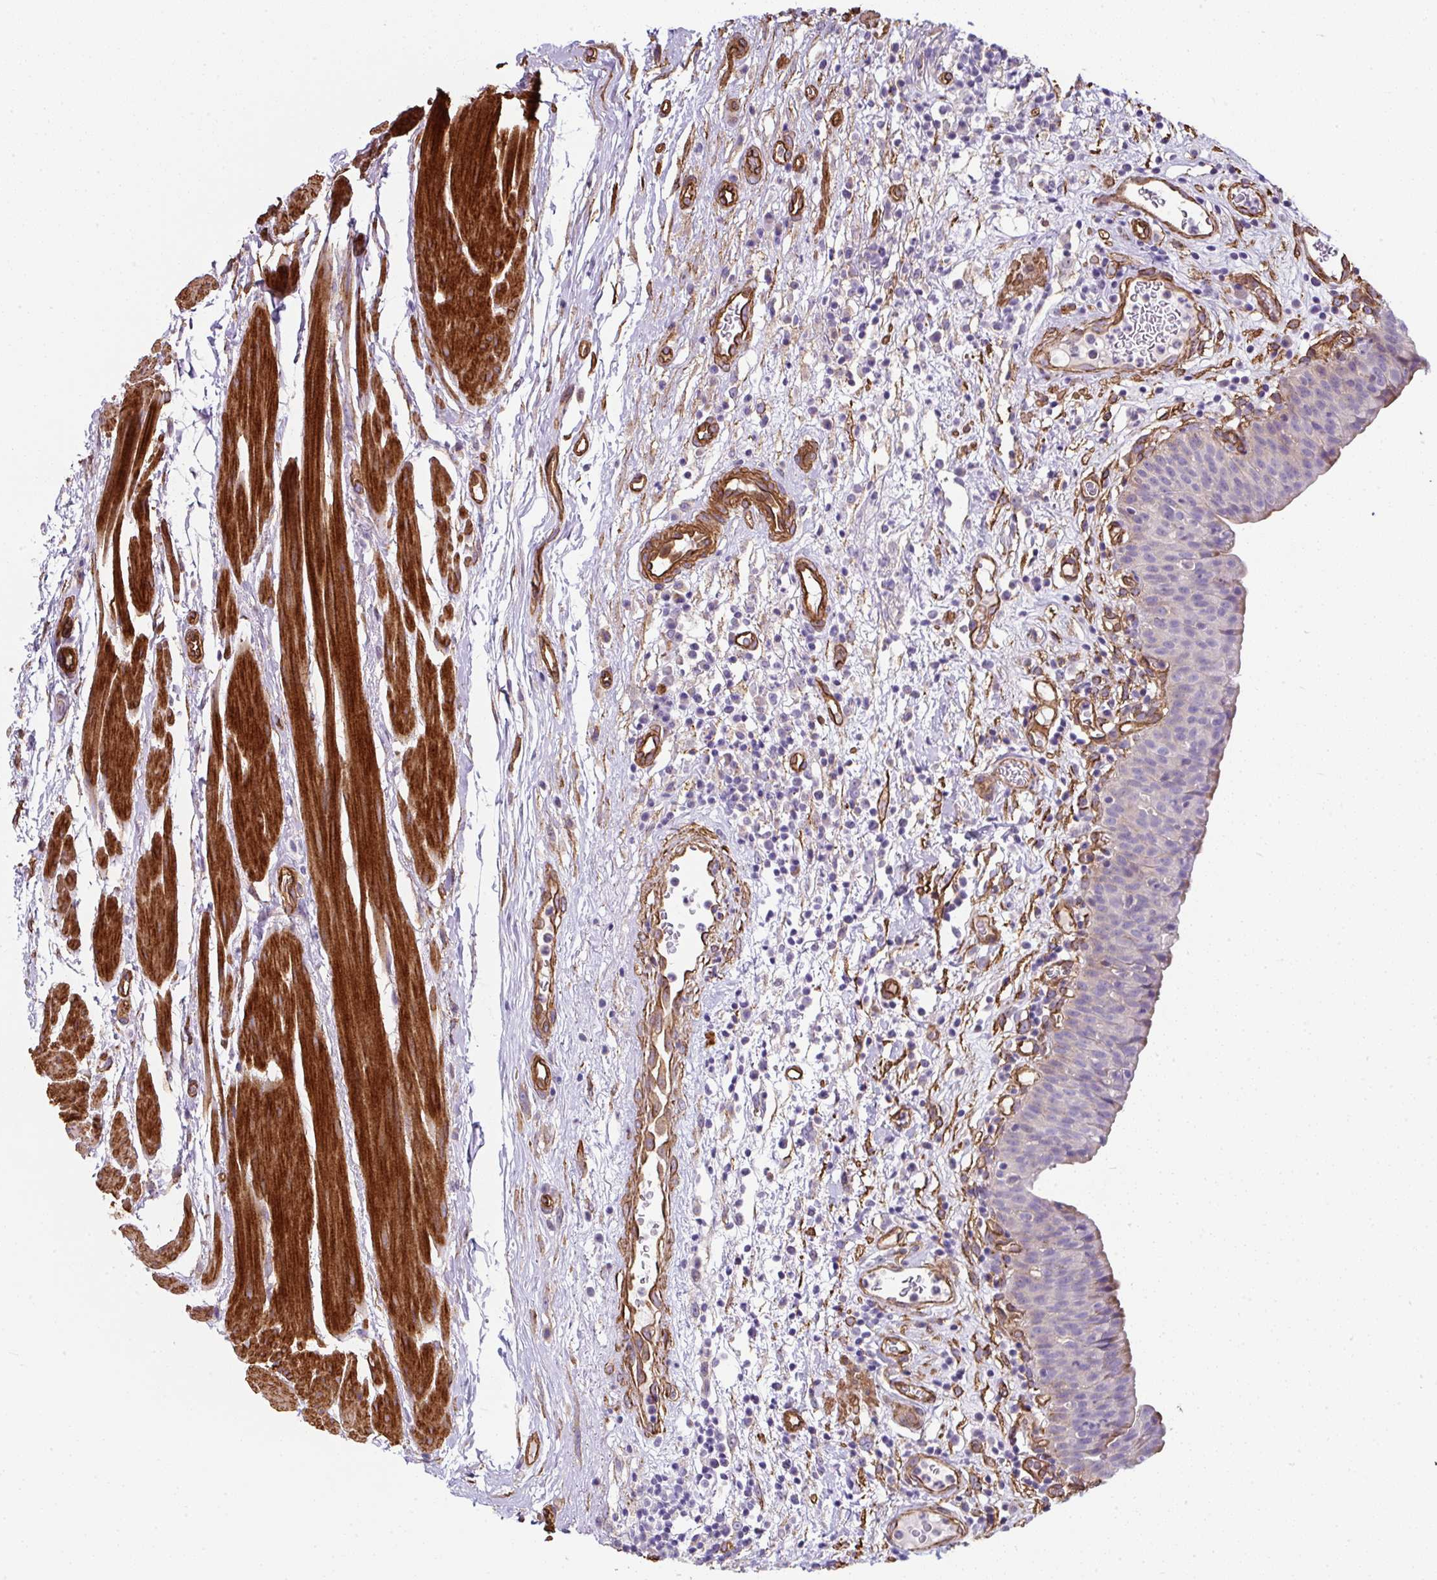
{"staining": {"intensity": "negative", "quantity": "none", "location": "none"}, "tissue": "urinary bladder", "cell_type": "Urothelial cells", "image_type": "normal", "snomed": [{"axis": "morphology", "description": "Normal tissue, NOS"}, {"axis": "morphology", "description": "Inflammation, NOS"}, {"axis": "topography", "description": "Urinary bladder"}], "caption": "IHC of unremarkable urinary bladder displays no staining in urothelial cells. Brightfield microscopy of IHC stained with DAB (brown) and hematoxylin (blue), captured at high magnification.", "gene": "ANKUB1", "patient": {"sex": "male", "age": 57}}